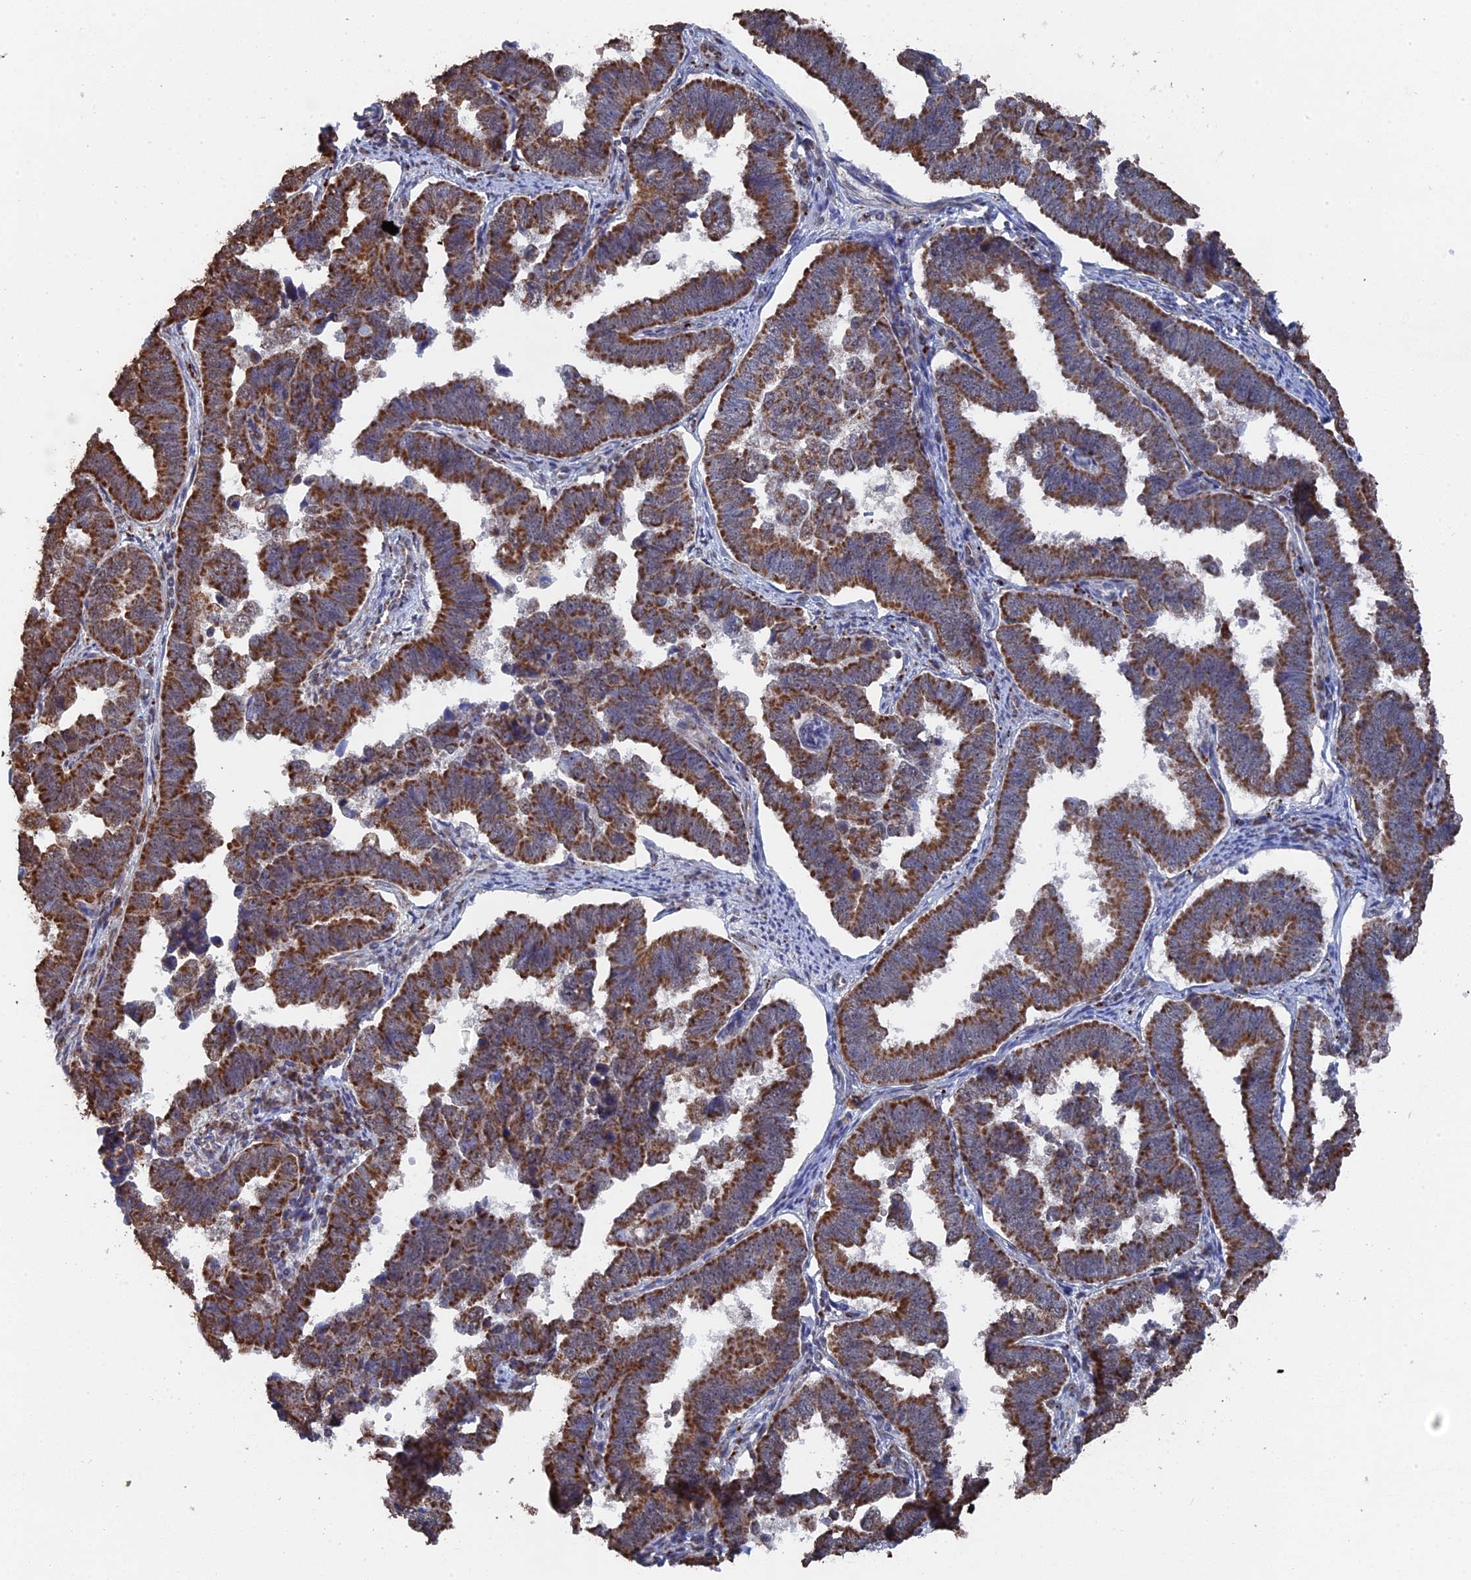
{"staining": {"intensity": "moderate", "quantity": ">75%", "location": "cytoplasmic/membranous"}, "tissue": "endometrial cancer", "cell_type": "Tumor cells", "image_type": "cancer", "snomed": [{"axis": "morphology", "description": "Adenocarcinoma, NOS"}, {"axis": "topography", "description": "Endometrium"}], "caption": "Immunohistochemical staining of human endometrial cancer (adenocarcinoma) displays medium levels of moderate cytoplasmic/membranous protein expression in about >75% of tumor cells.", "gene": "SMG9", "patient": {"sex": "female", "age": 75}}